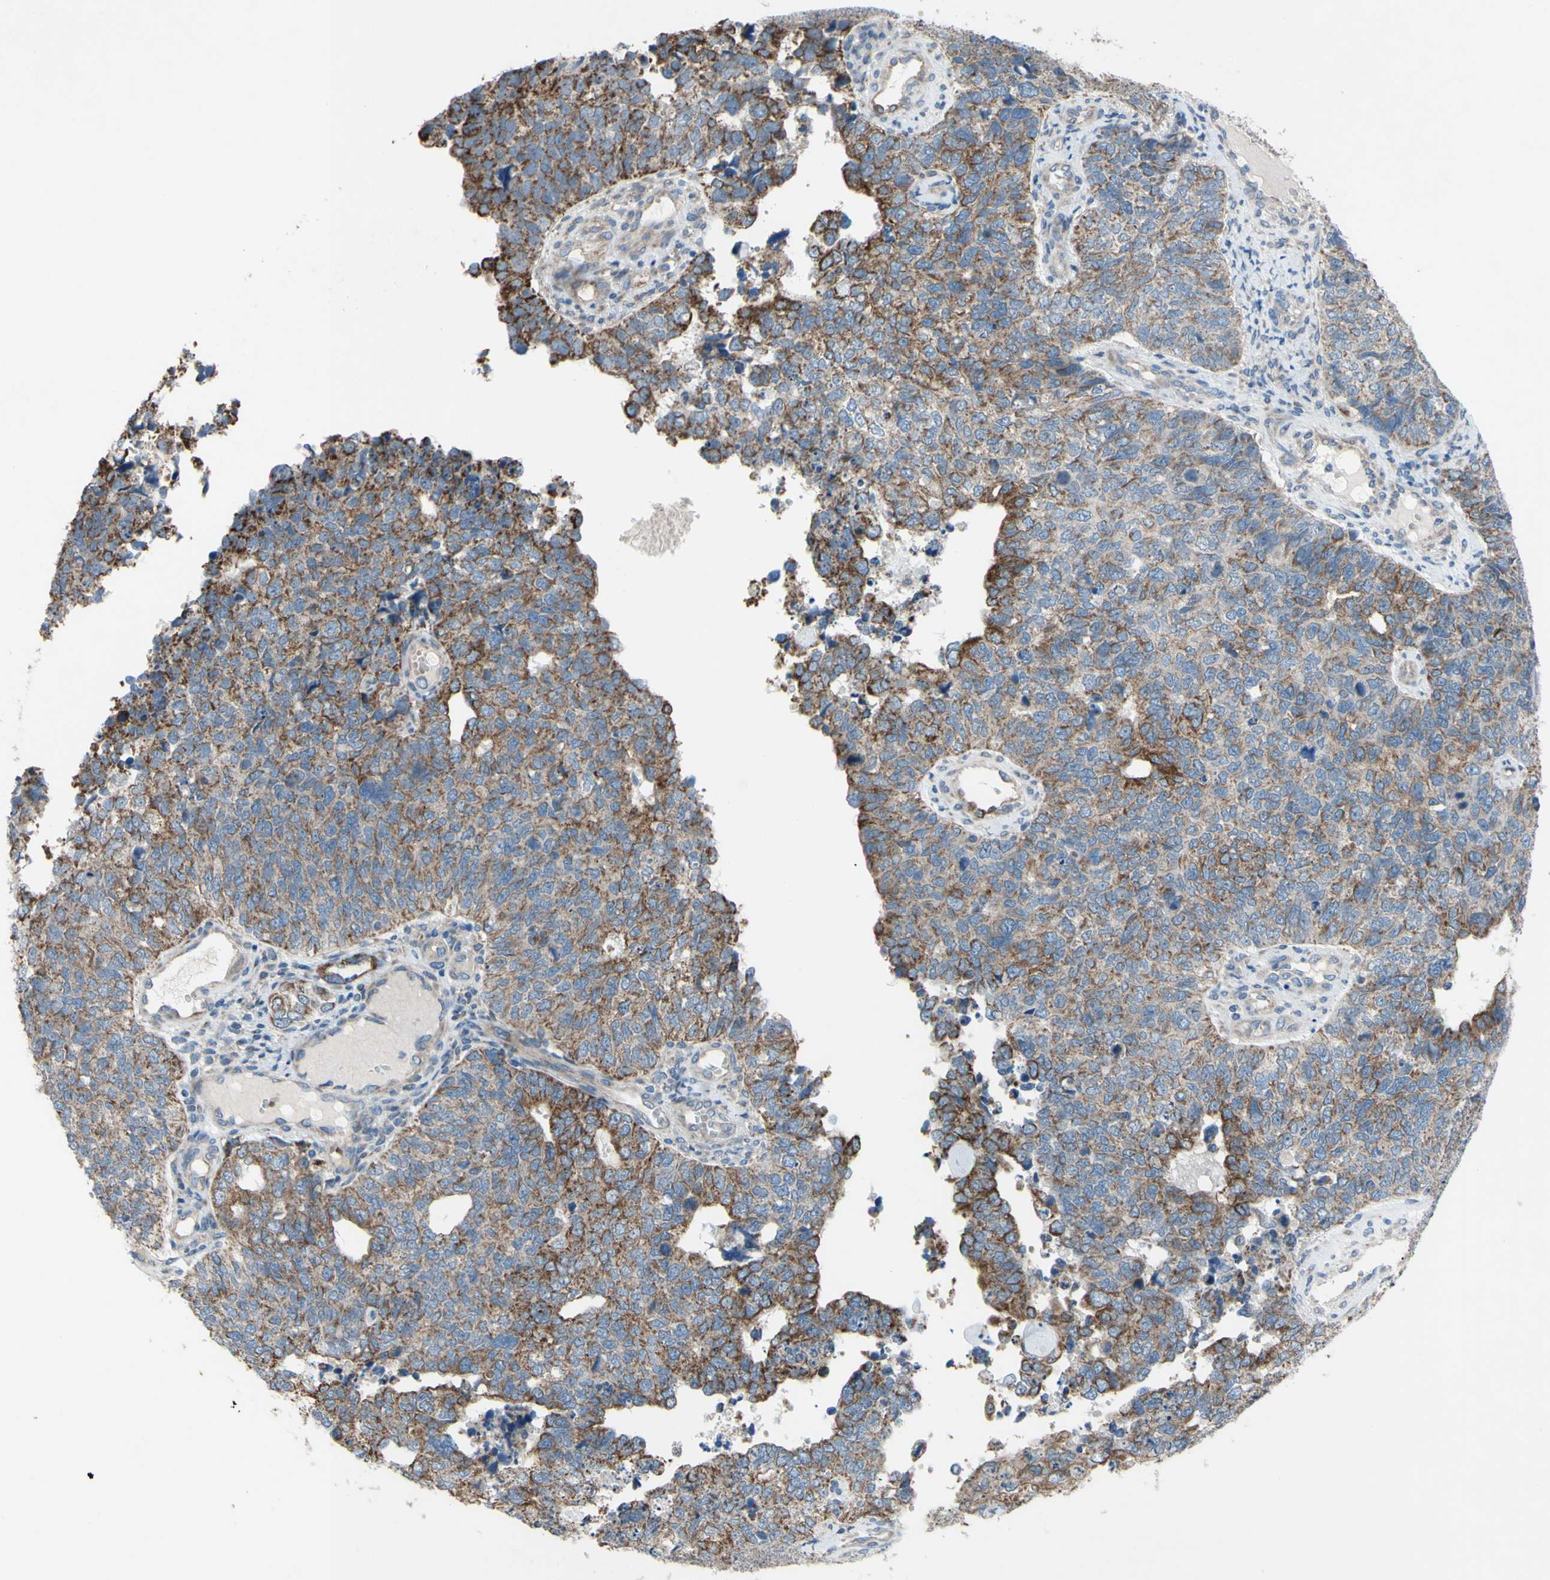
{"staining": {"intensity": "moderate", "quantity": "25%-75%", "location": "cytoplasmic/membranous"}, "tissue": "cervical cancer", "cell_type": "Tumor cells", "image_type": "cancer", "snomed": [{"axis": "morphology", "description": "Squamous cell carcinoma, NOS"}, {"axis": "topography", "description": "Cervix"}], "caption": "Protein analysis of cervical cancer (squamous cell carcinoma) tissue exhibits moderate cytoplasmic/membranous positivity in approximately 25%-75% of tumor cells.", "gene": "GRAMD2B", "patient": {"sex": "female", "age": 63}}